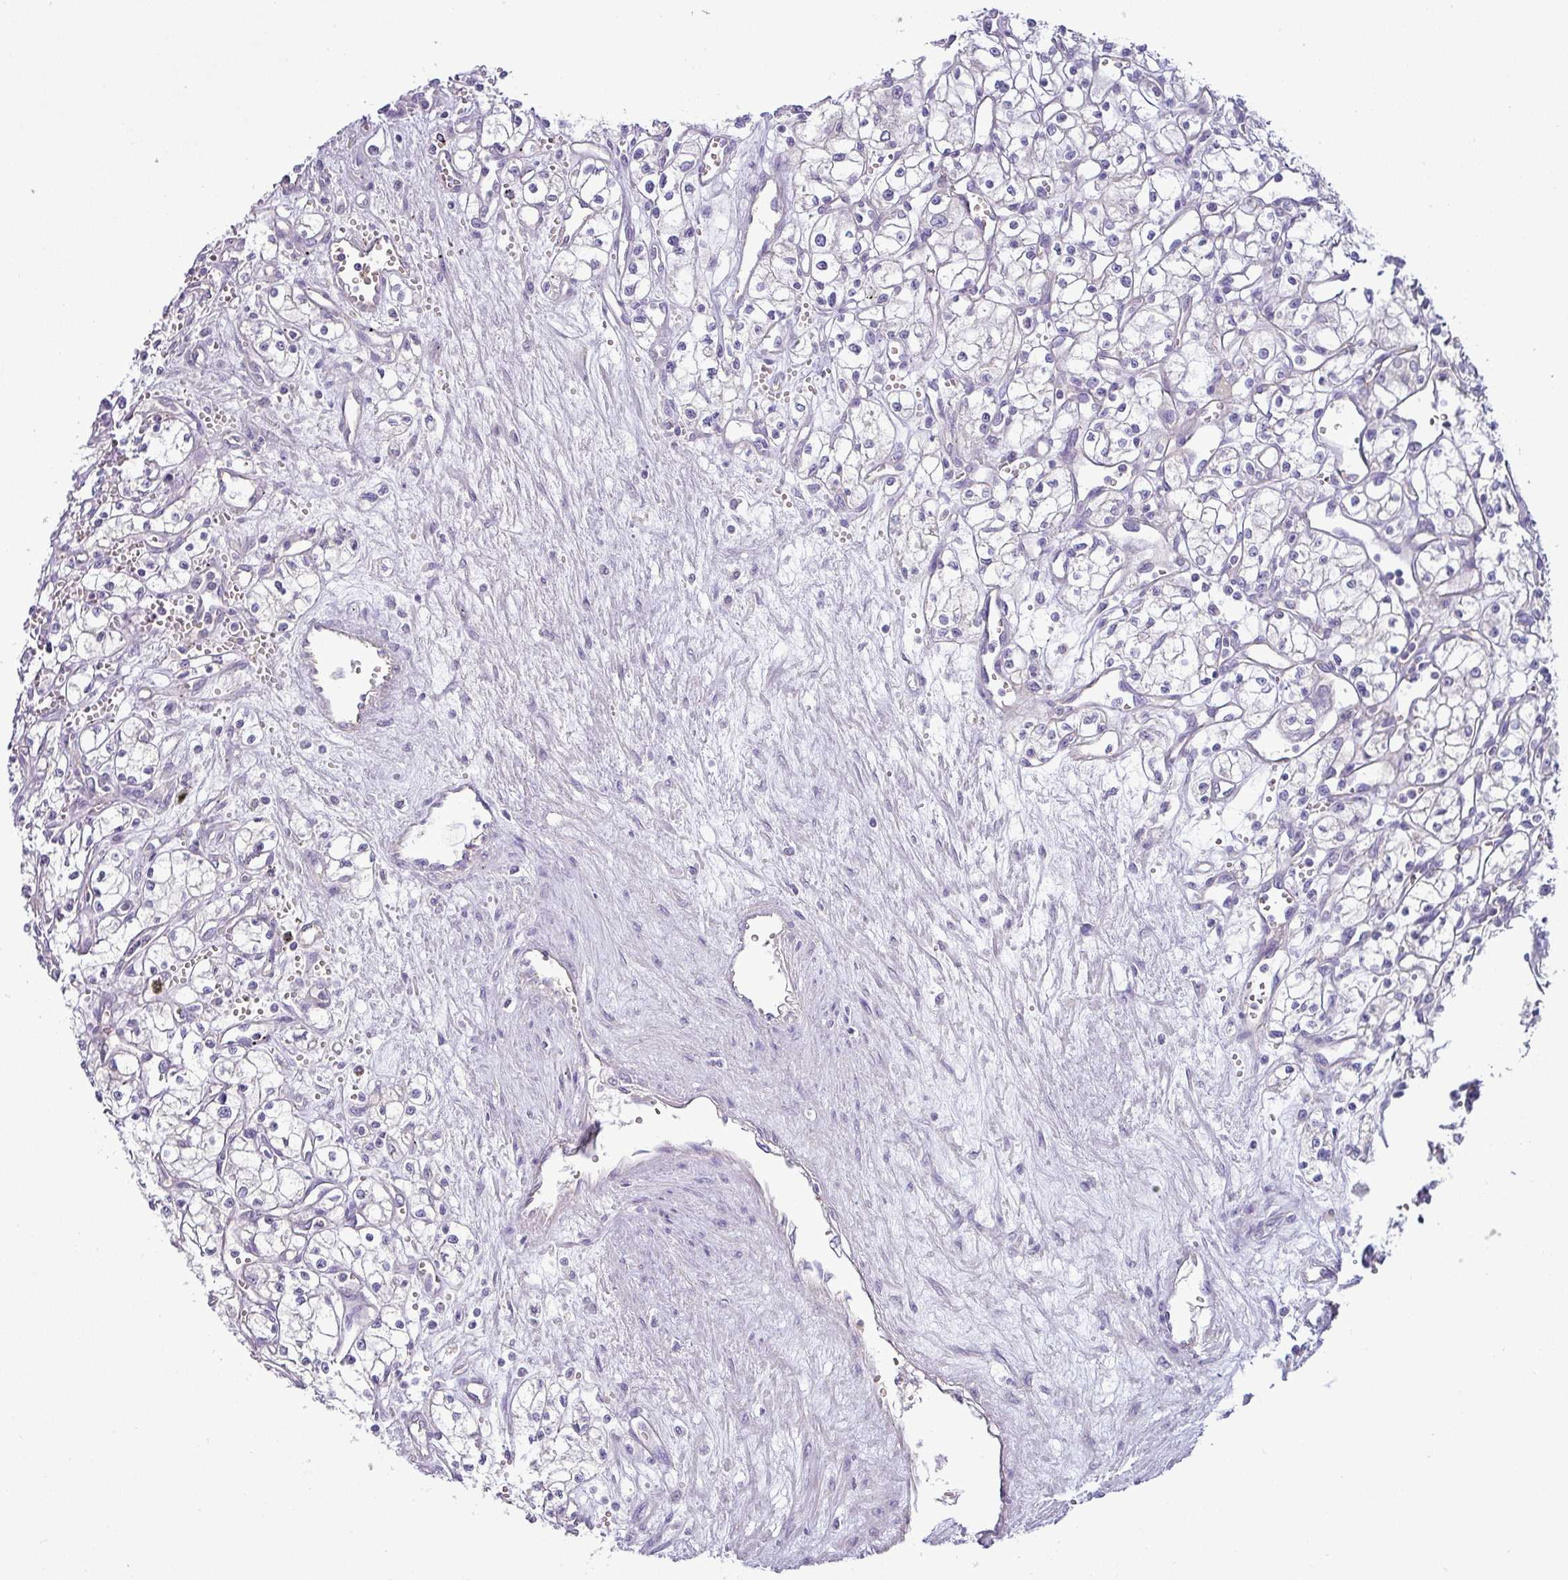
{"staining": {"intensity": "negative", "quantity": "none", "location": "none"}, "tissue": "renal cancer", "cell_type": "Tumor cells", "image_type": "cancer", "snomed": [{"axis": "morphology", "description": "Adenocarcinoma, NOS"}, {"axis": "topography", "description": "Kidney"}], "caption": "Human renal cancer (adenocarcinoma) stained for a protein using immunohistochemistry (IHC) shows no expression in tumor cells.", "gene": "HBEGF", "patient": {"sex": "male", "age": 59}}